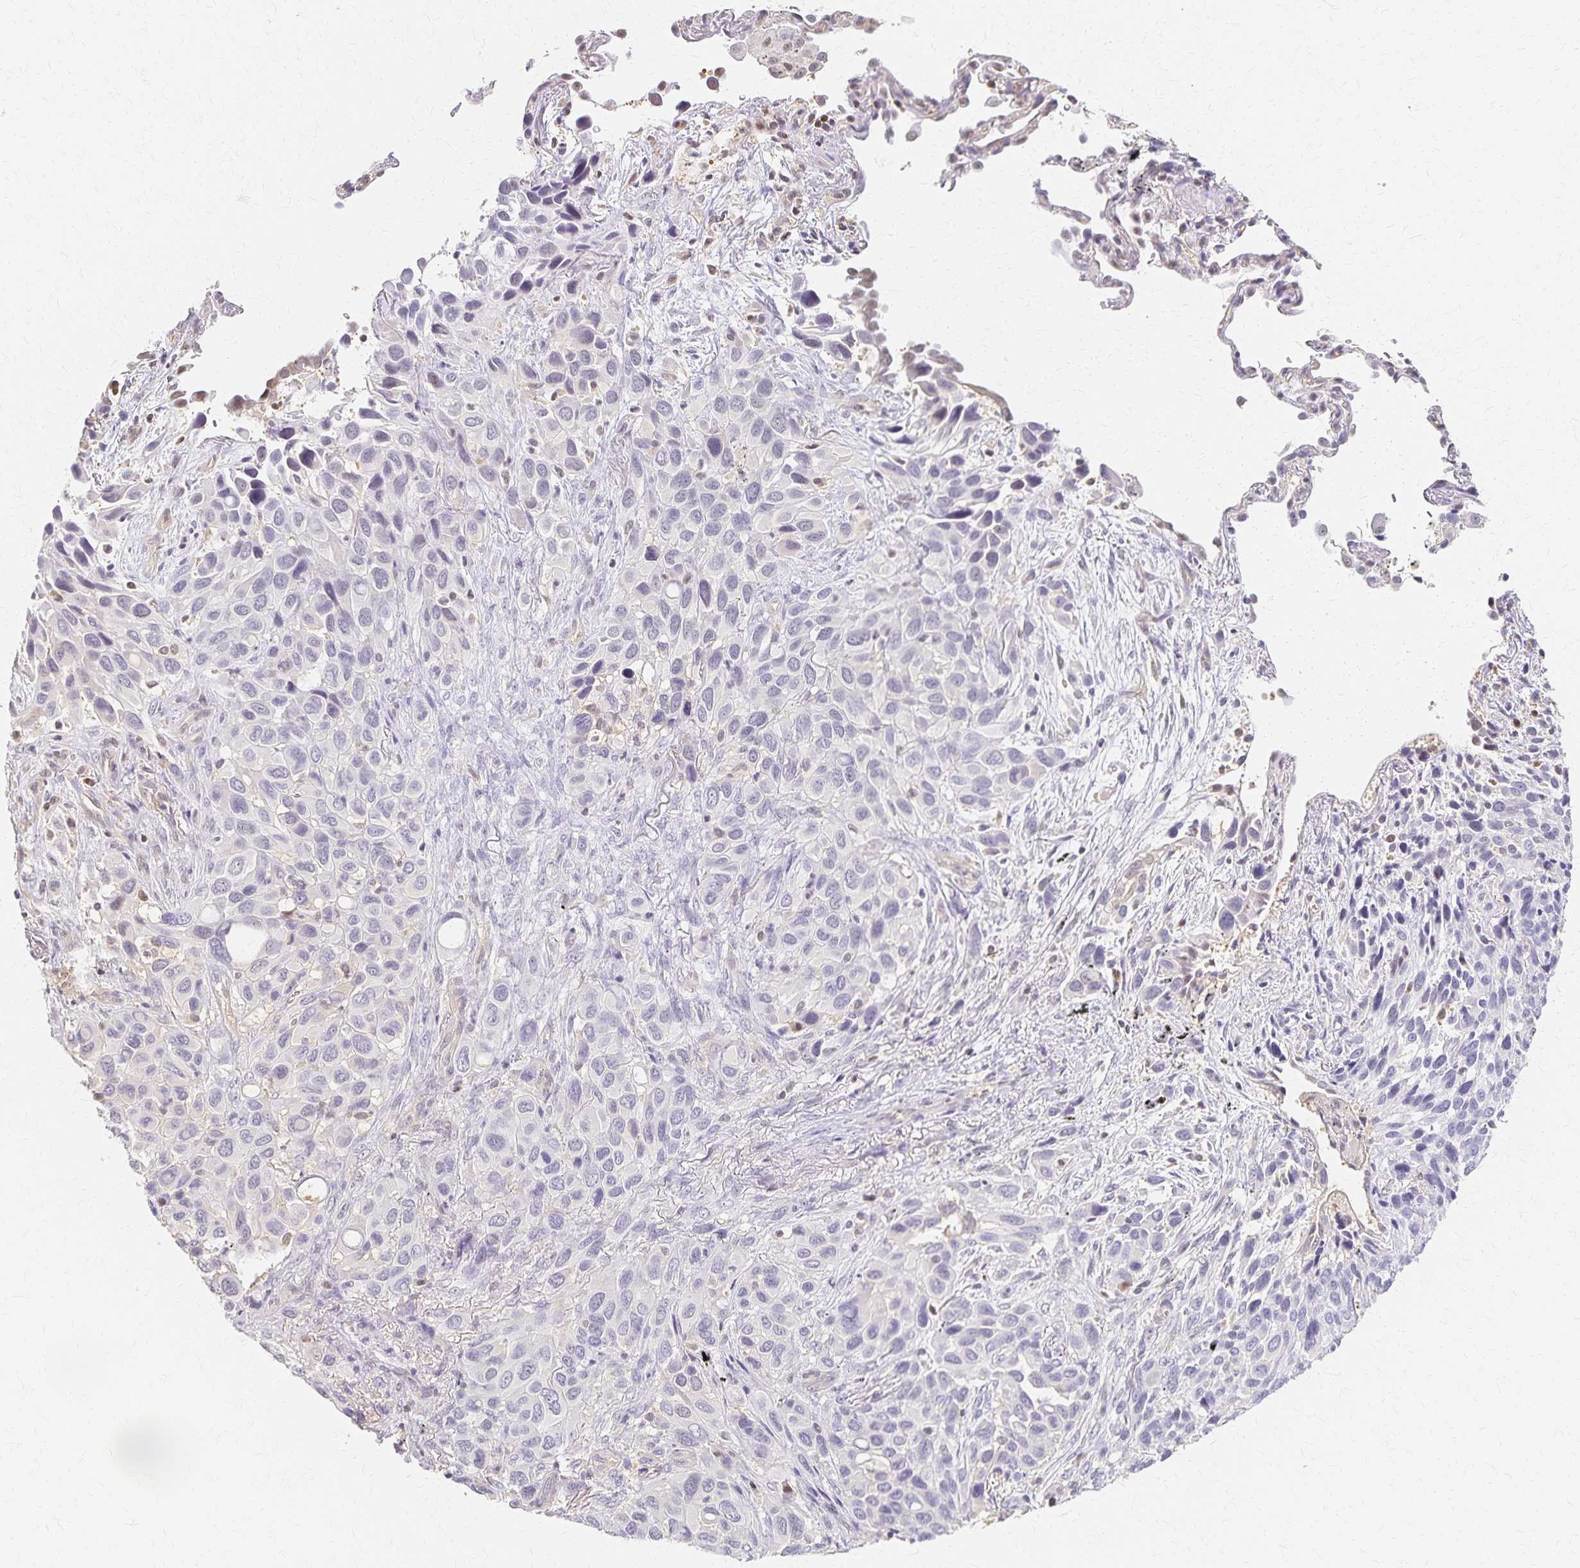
{"staining": {"intensity": "negative", "quantity": "none", "location": "none"}, "tissue": "melanoma", "cell_type": "Tumor cells", "image_type": "cancer", "snomed": [{"axis": "morphology", "description": "Malignant melanoma, Metastatic site"}, {"axis": "topography", "description": "Lung"}], "caption": "IHC of human malignant melanoma (metastatic site) shows no staining in tumor cells.", "gene": "AZGP1", "patient": {"sex": "male", "age": 48}}